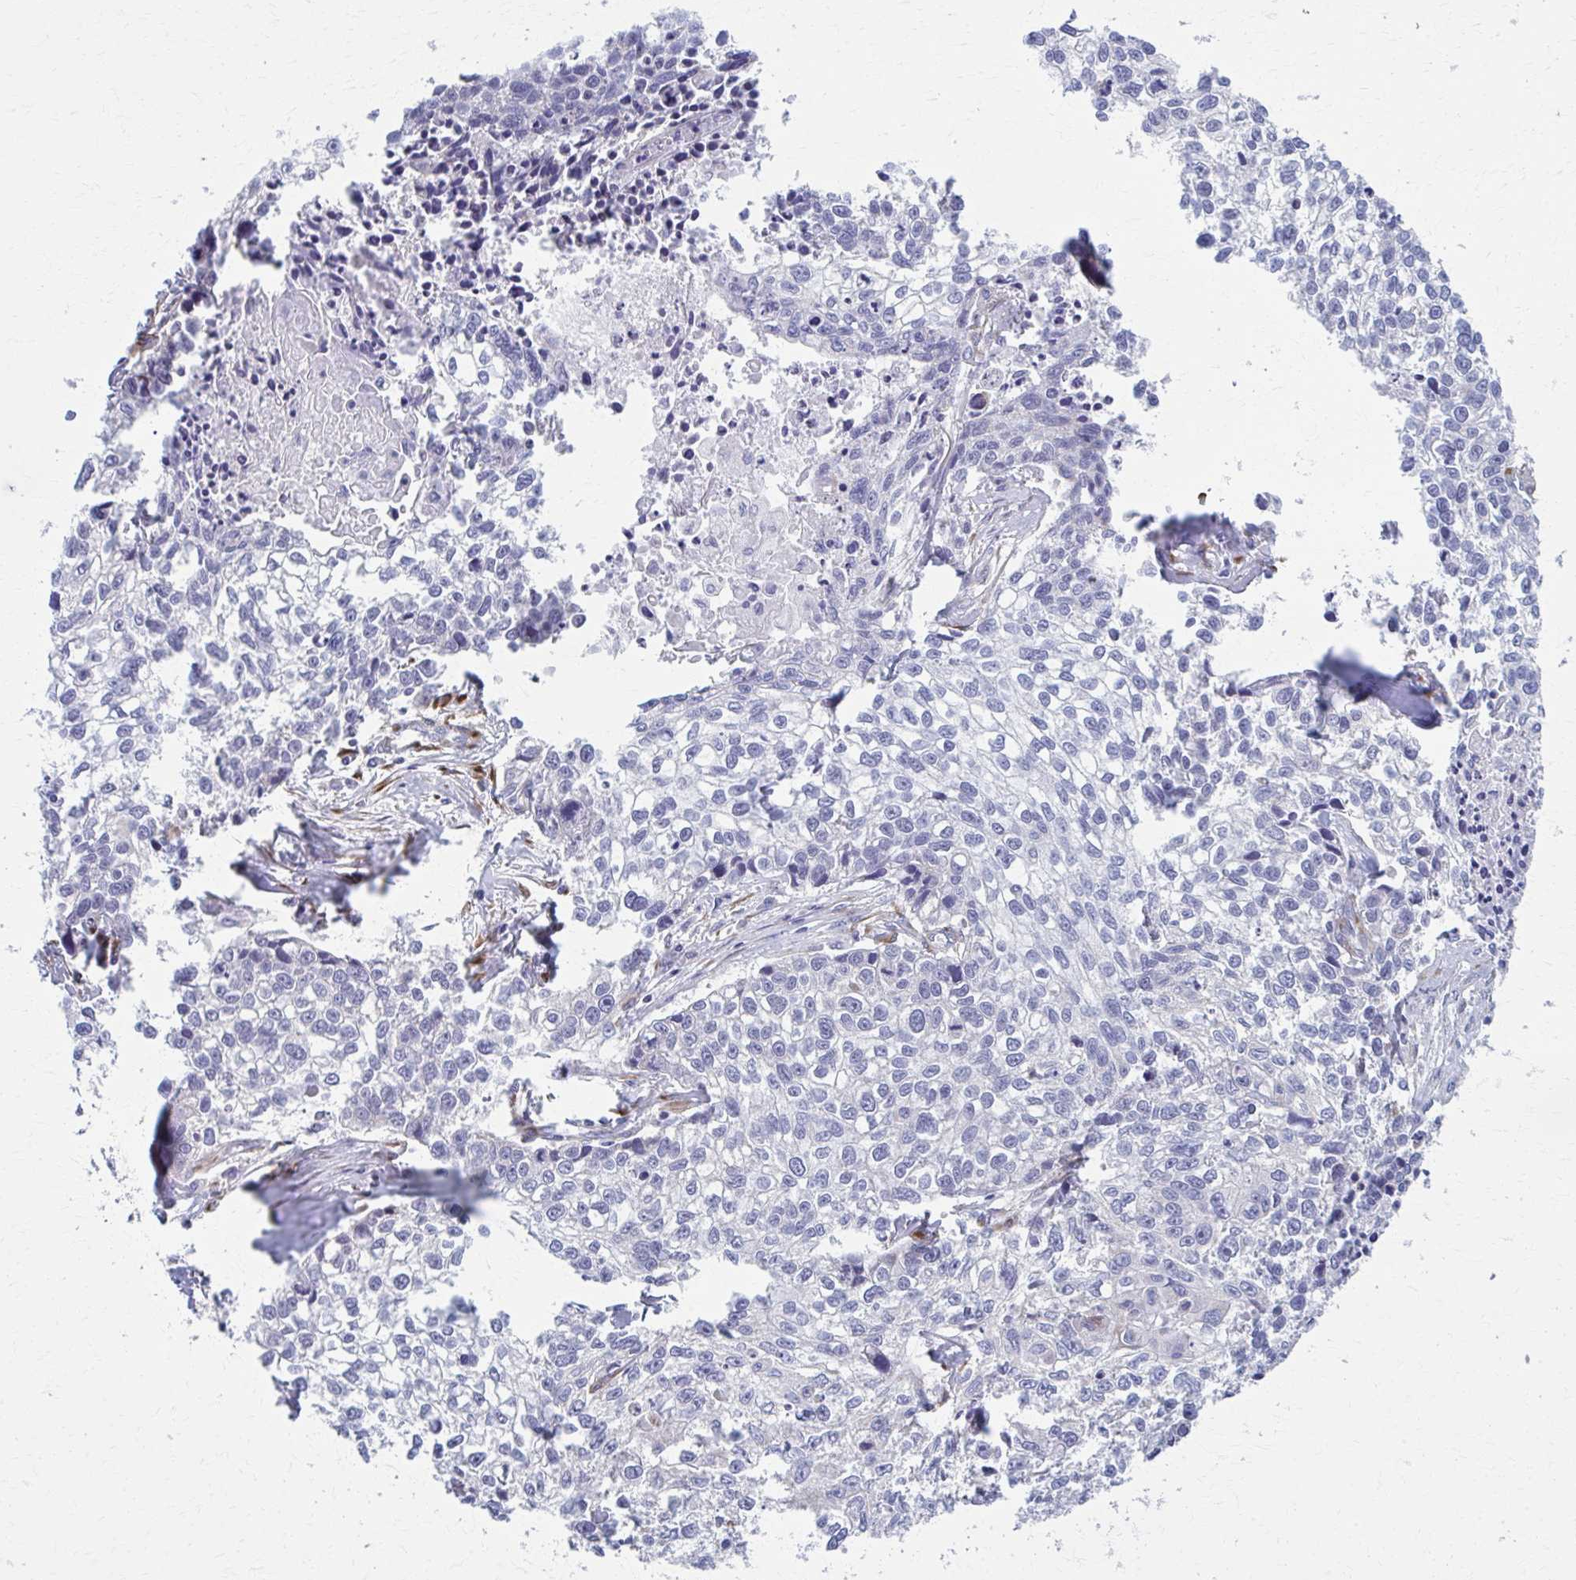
{"staining": {"intensity": "negative", "quantity": "none", "location": "none"}, "tissue": "lung cancer", "cell_type": "Tumor cells", "image_type": "cancer", "snomed": [{"axis": "morphology", "description": "Squamous cell carcinoma, NOS"}, {"axis": "topography", "description": "Lung"}], "caption": "IHC of lung cancer (squamous cell carcinoma) reveals no positivity in tumor cells.", "gene": "SPATS2L", "patient": {"sex": "male", "age": 74}}